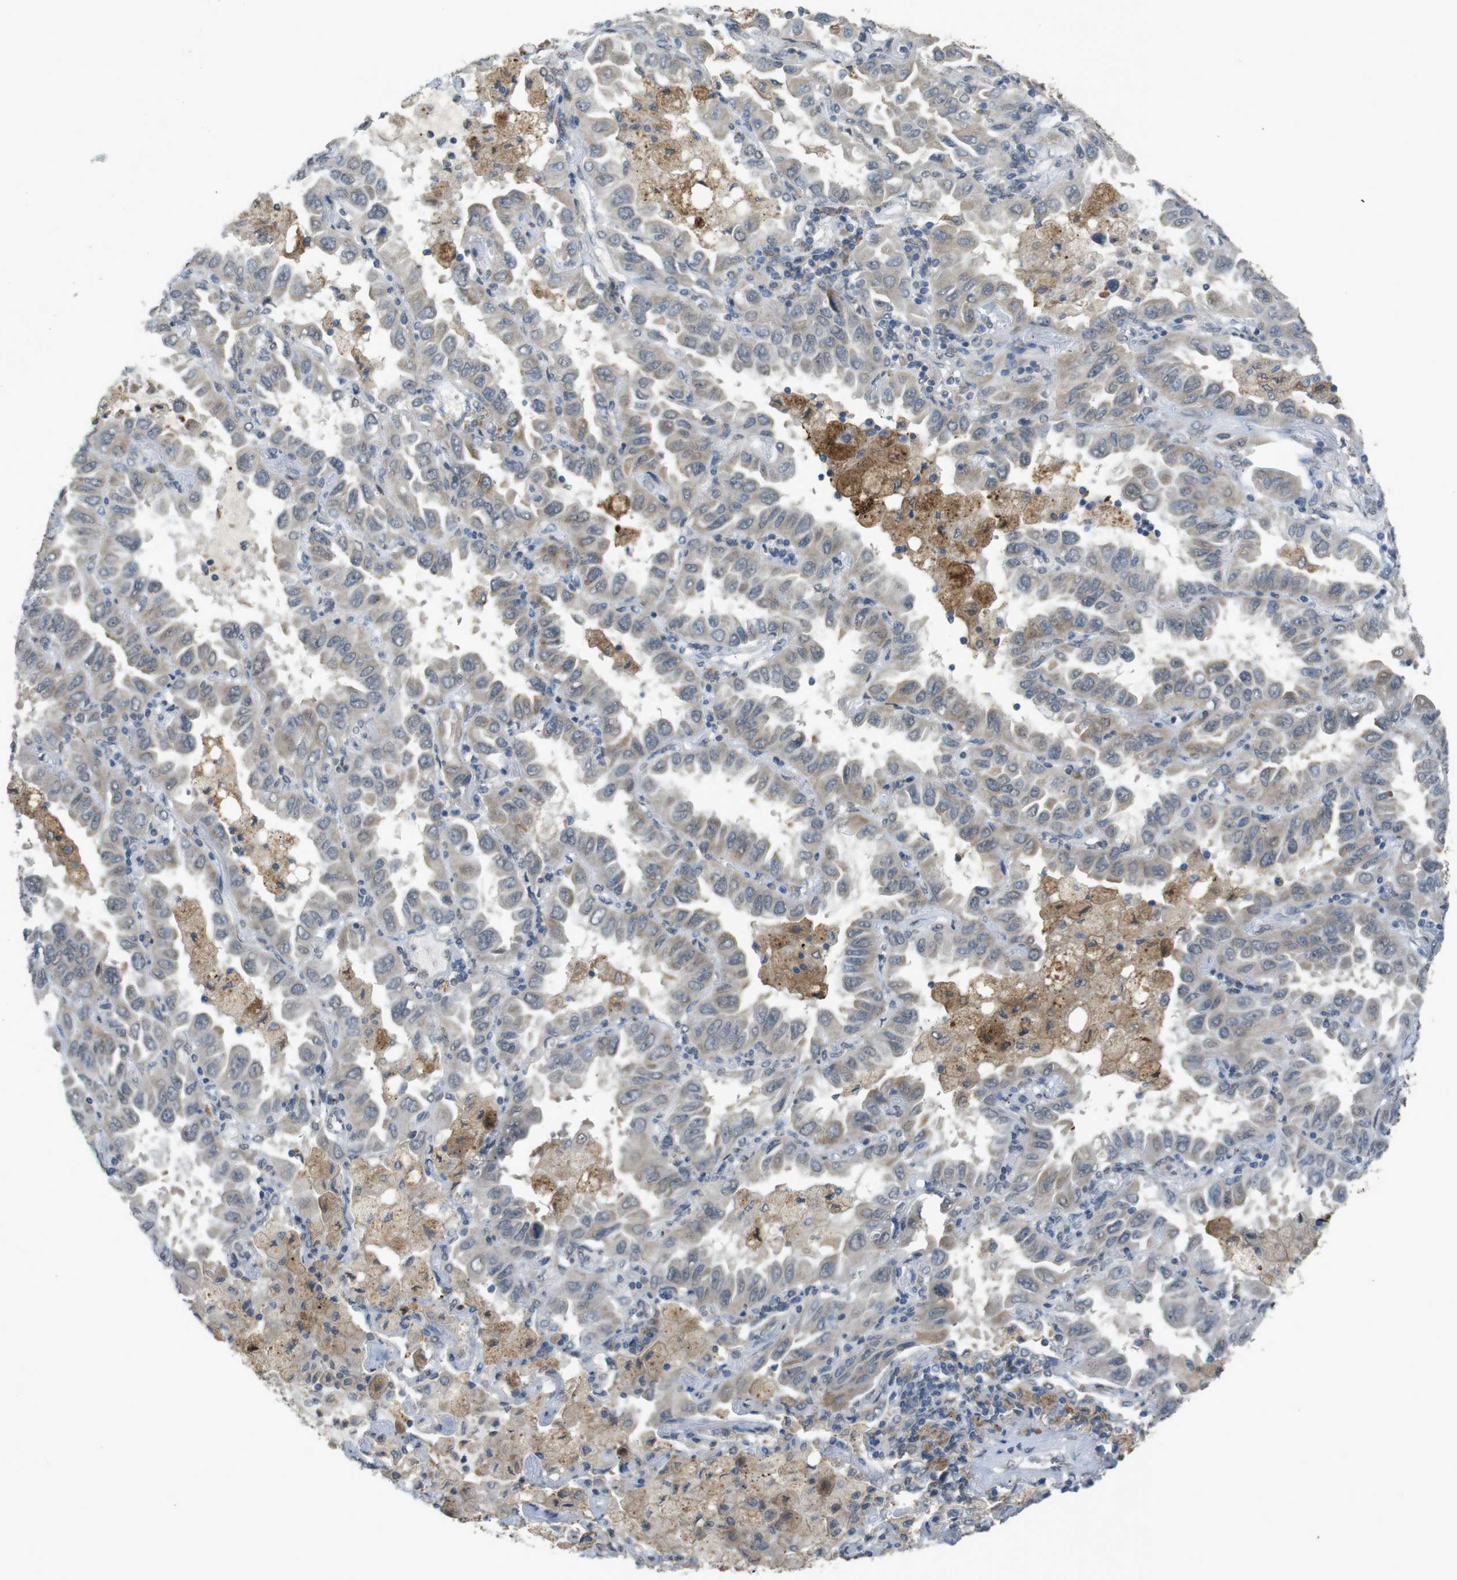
{"staining": {"intensity": "weak", "quantity": "<25%", "location": "cytoplasmic/membranous"}, "tissue": "lung cancer", "cell_type": "Tumor cells", "image_type": "cancer", "snomed": [{"axis": "morphology", "description": "Adenocarcinoma, NOS"}, {"axis": "topography", "description": "Lung"}], "caption": "This is a micrograph of IHC staining of lung adenocarcinoma, which shows no expression in tumor cells.", "gene": "FZD10", "patient": {"sex": "male", "age": 64}}